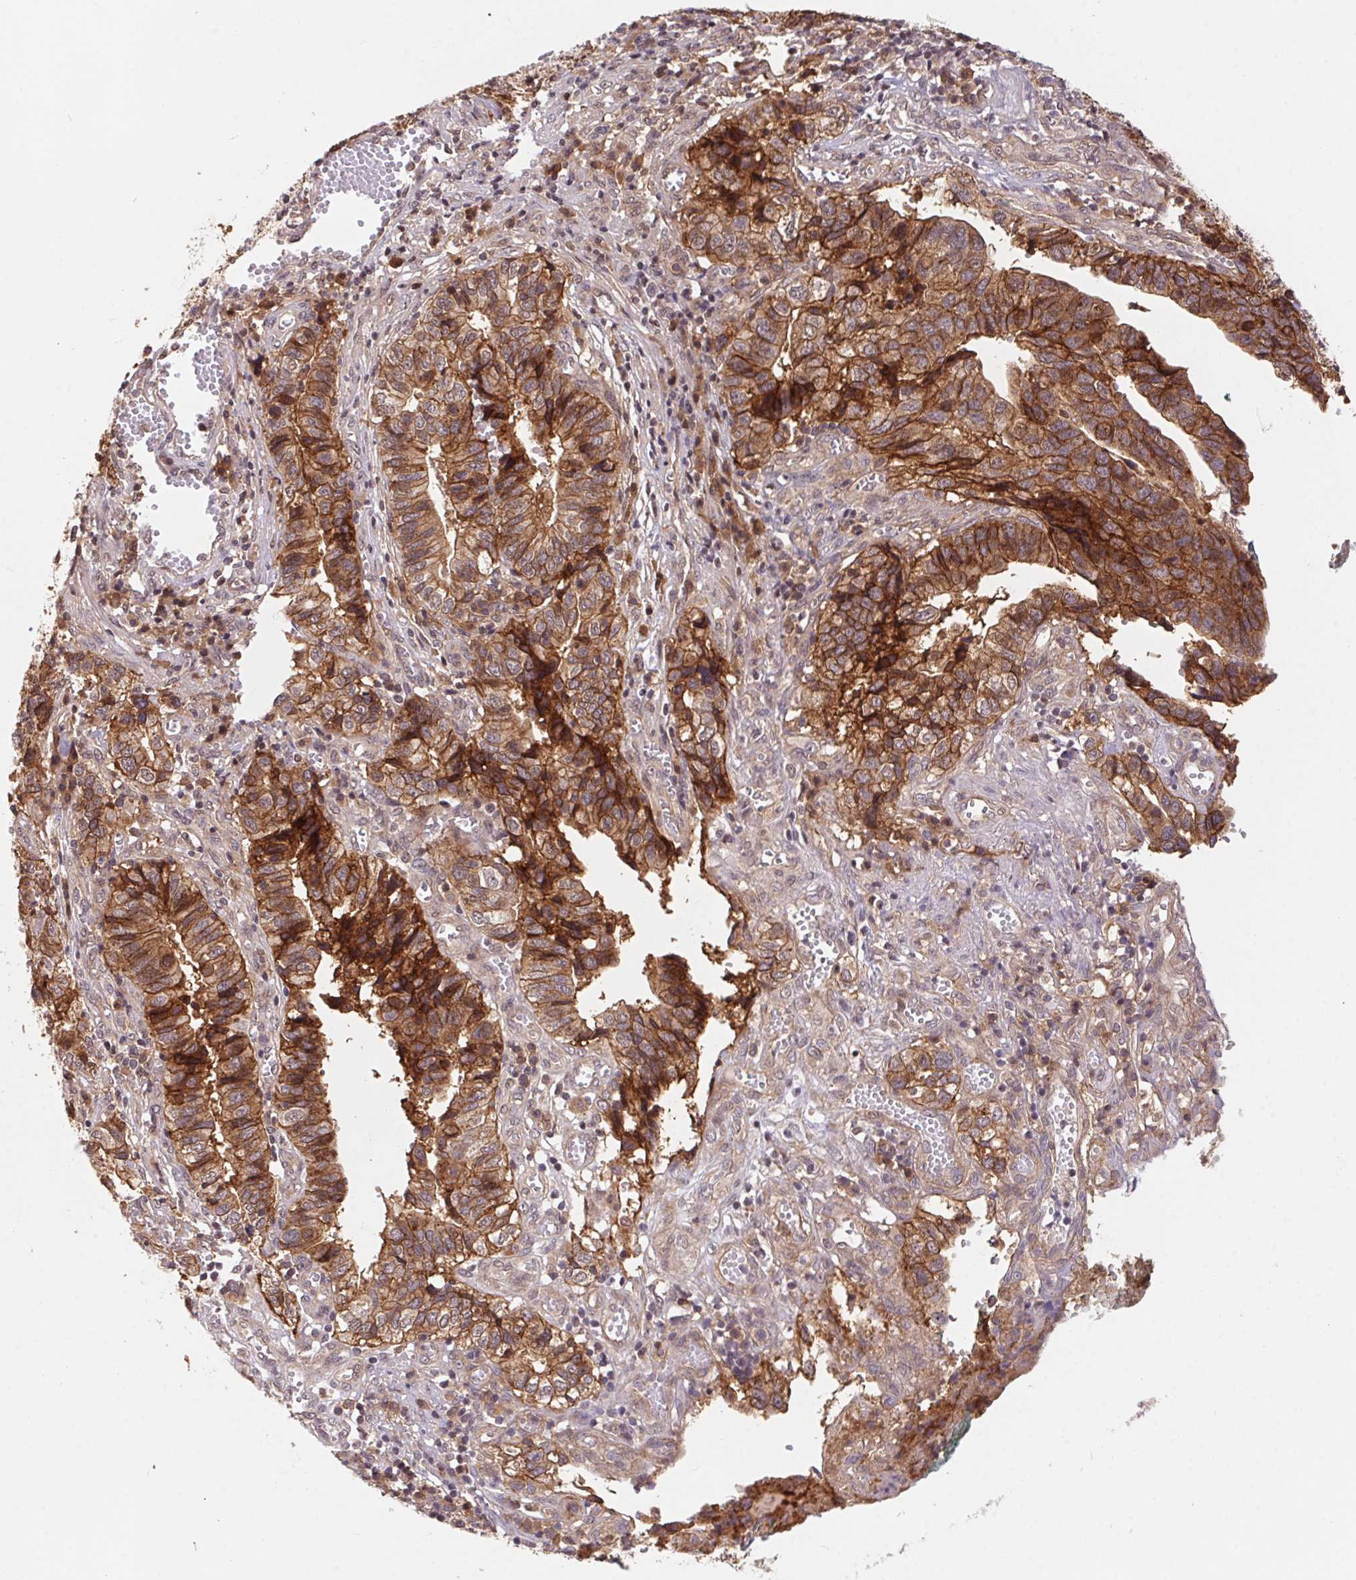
{"staining": {"intensity": "strong", "quantity": "25%-75%", "location": "cytoplasmic/membranous"}, "tissue": "stomach cancer", "cell_type": "Tumor cells", "image_type": "cancer", "snomed": [{"axis": "morphology", "description": "Adenocarcinoma, NOS"}, {"axis": "topography", "description": "Stomach, upper"}], "caption": "A high-resolution micrograph shows immunohistochemistry (IHC) staining of stomach cancer, which shows strong cytoplasmic/membranous positivity in about 25%-75% of tumor cells. The protein of interest is shown in brown color, while the nuclei are stained blue.", "gene": "SLC52A2", "patient": {"sex": "female", "age": 67}}